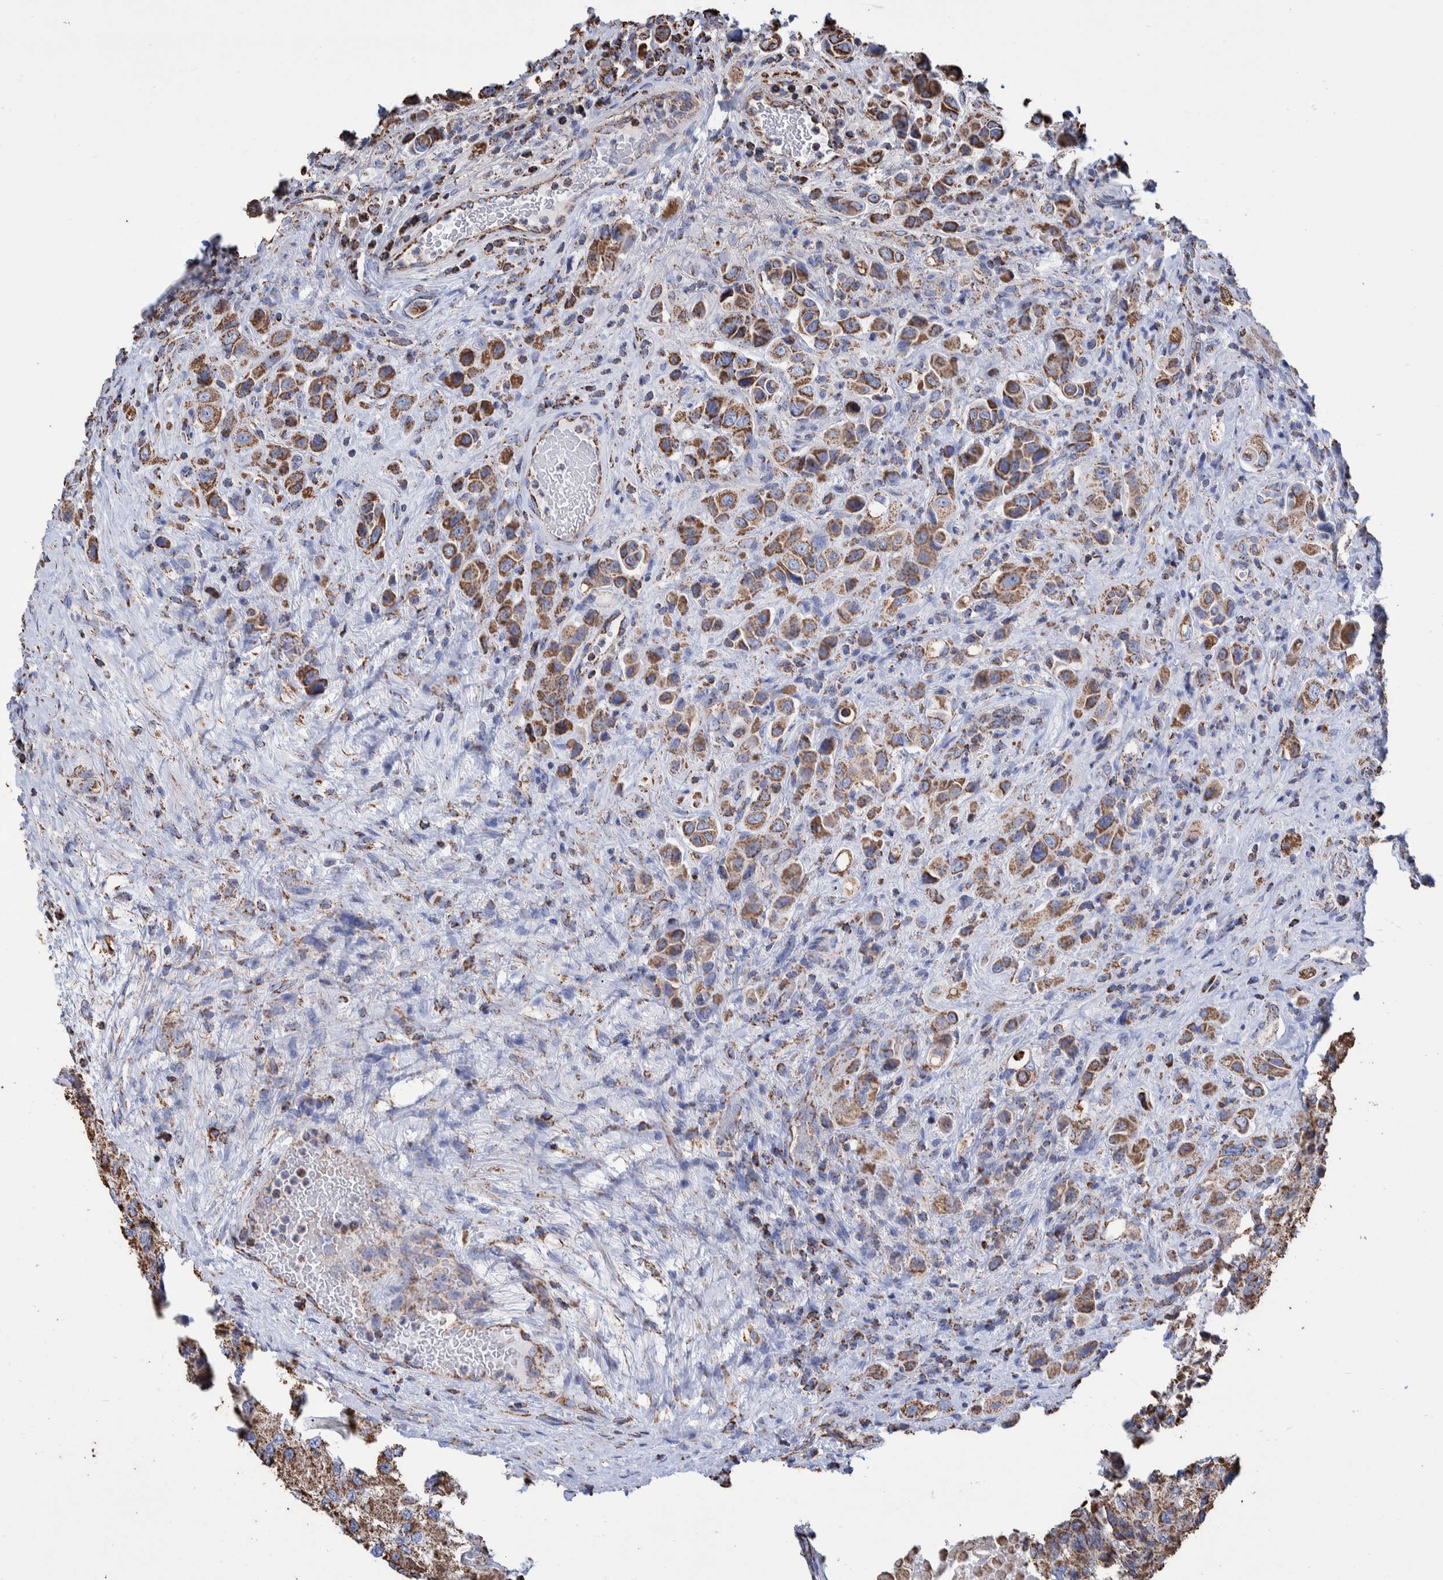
{"staining": {"intensity": "strong", "quantity": ">75%", "location": "cytoplasmic/membranous"}, "tissue": "urothelial cancer", "cell_type": "Tumor cells", "image_type": "cancer", "snomed": [{"axis": "morphology", "description": "Urothelial carcinoma, High grade"}, {"axis": "topography", "description": "Urinary bladder"}], "caption": "Immunohistochemical staining of urothelial carcinoma (high-grade) shows strong cytoplasmic/membranous protein staining in approximately >75% of tumor cells. (Brightfield microscopy of DAB IHC at high magnification).", "gene": "VPS26C", "patient": {"sex": "male", "age": 50}}